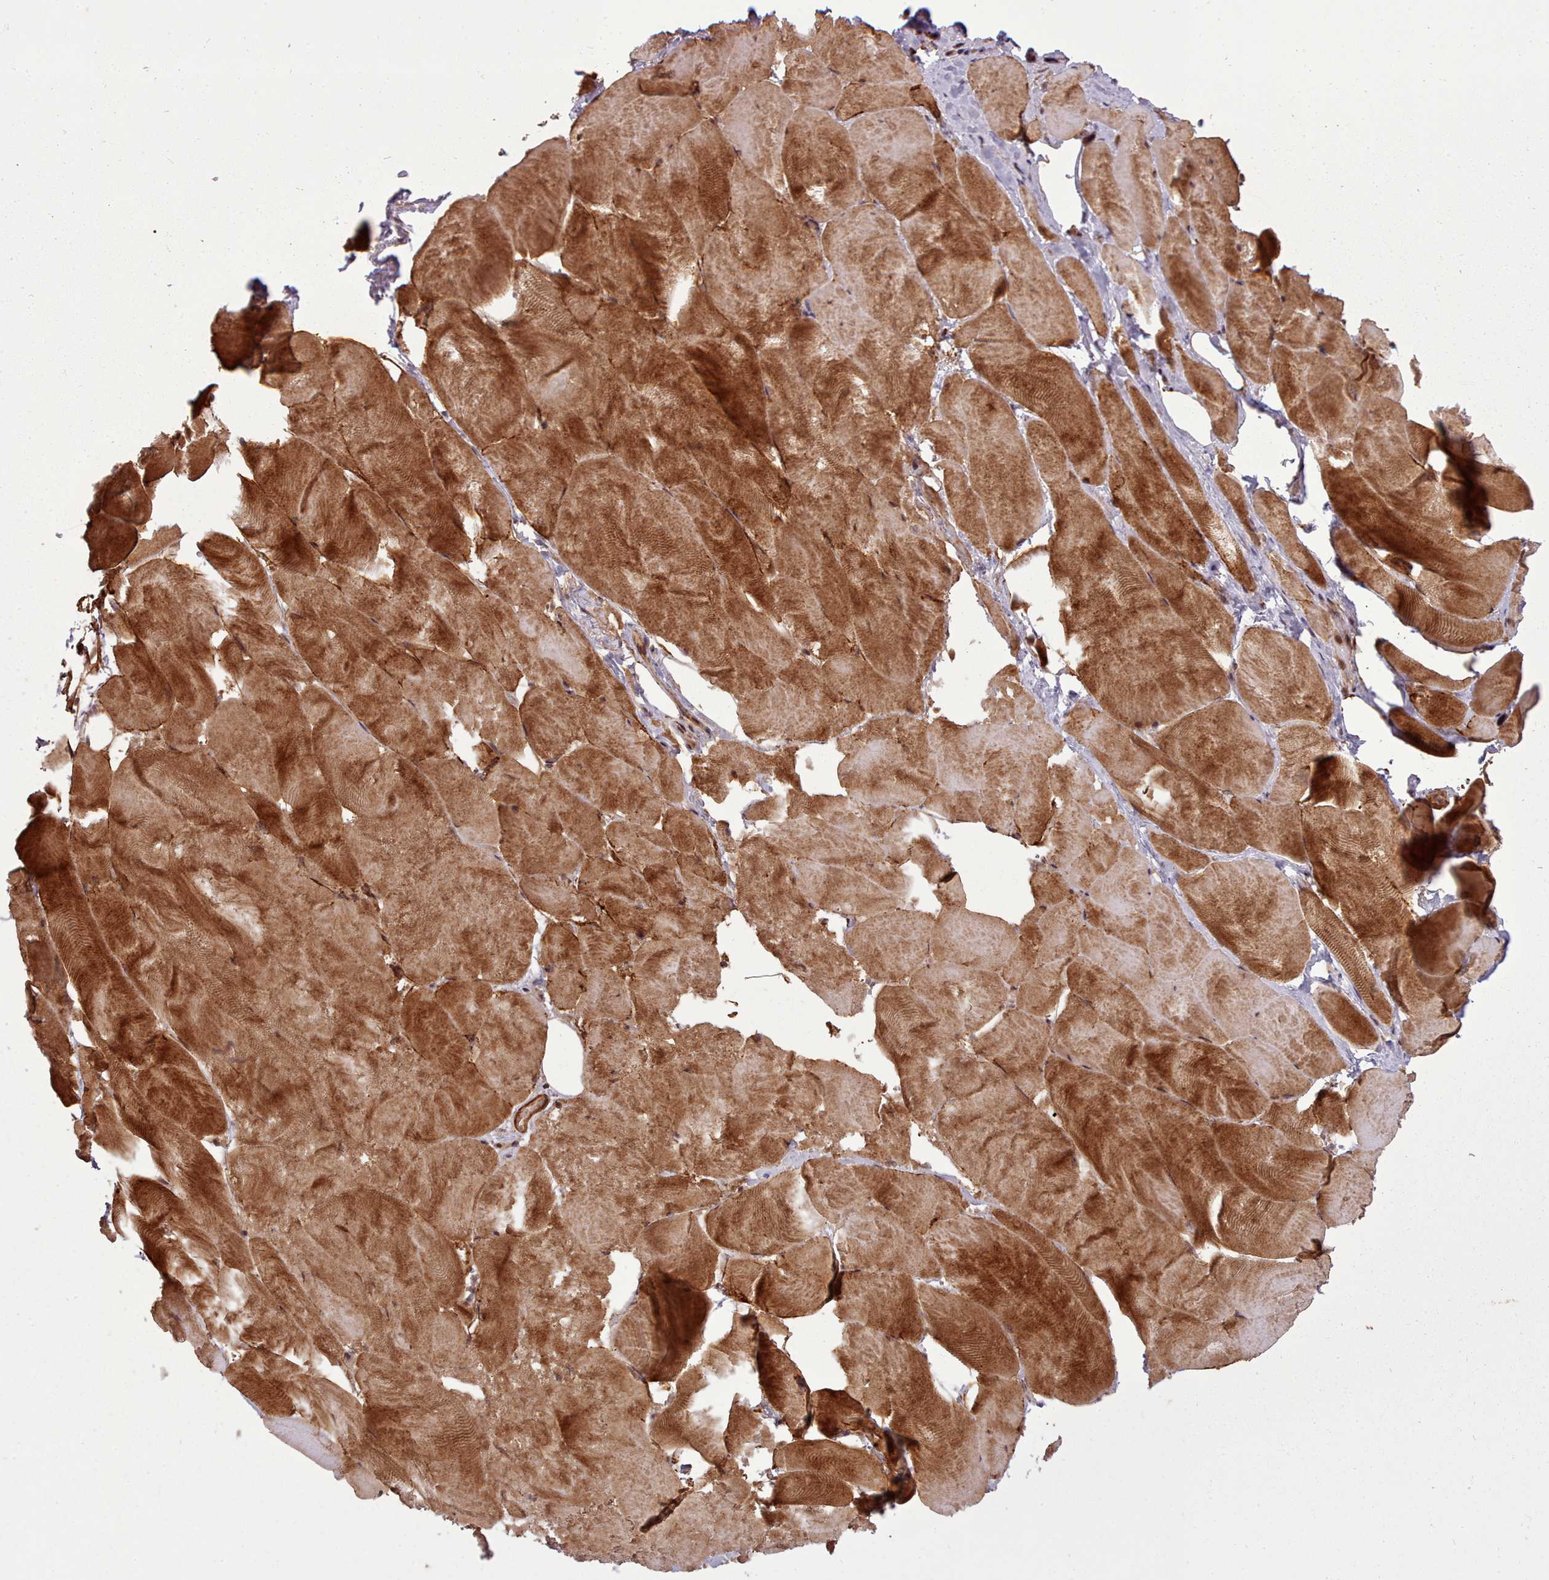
{"staining": {"intensity": "strong", "quantity": ">75%", "location": "cytoplasmic/membranous,nuclear"}, "tissue": "skeletal muscle", "cell_type": "Myocytes", "image_type": "normal", "snomed": [{"axis": "morphology", "description": "Normal tissue, NOS"}, {"axis": "topography", "description": "Skeletal muscle"}], "caption": "Protein expression analysis of normal human skeletal muscle reveals strong cytoplasmic/membranous,nuclear positivity in about >75% of myocytes. (DAB IHC with brightfield microscopy, high magnification).", "gene": "NLRP7", "patient": {"sex": "female", "age": 64}}